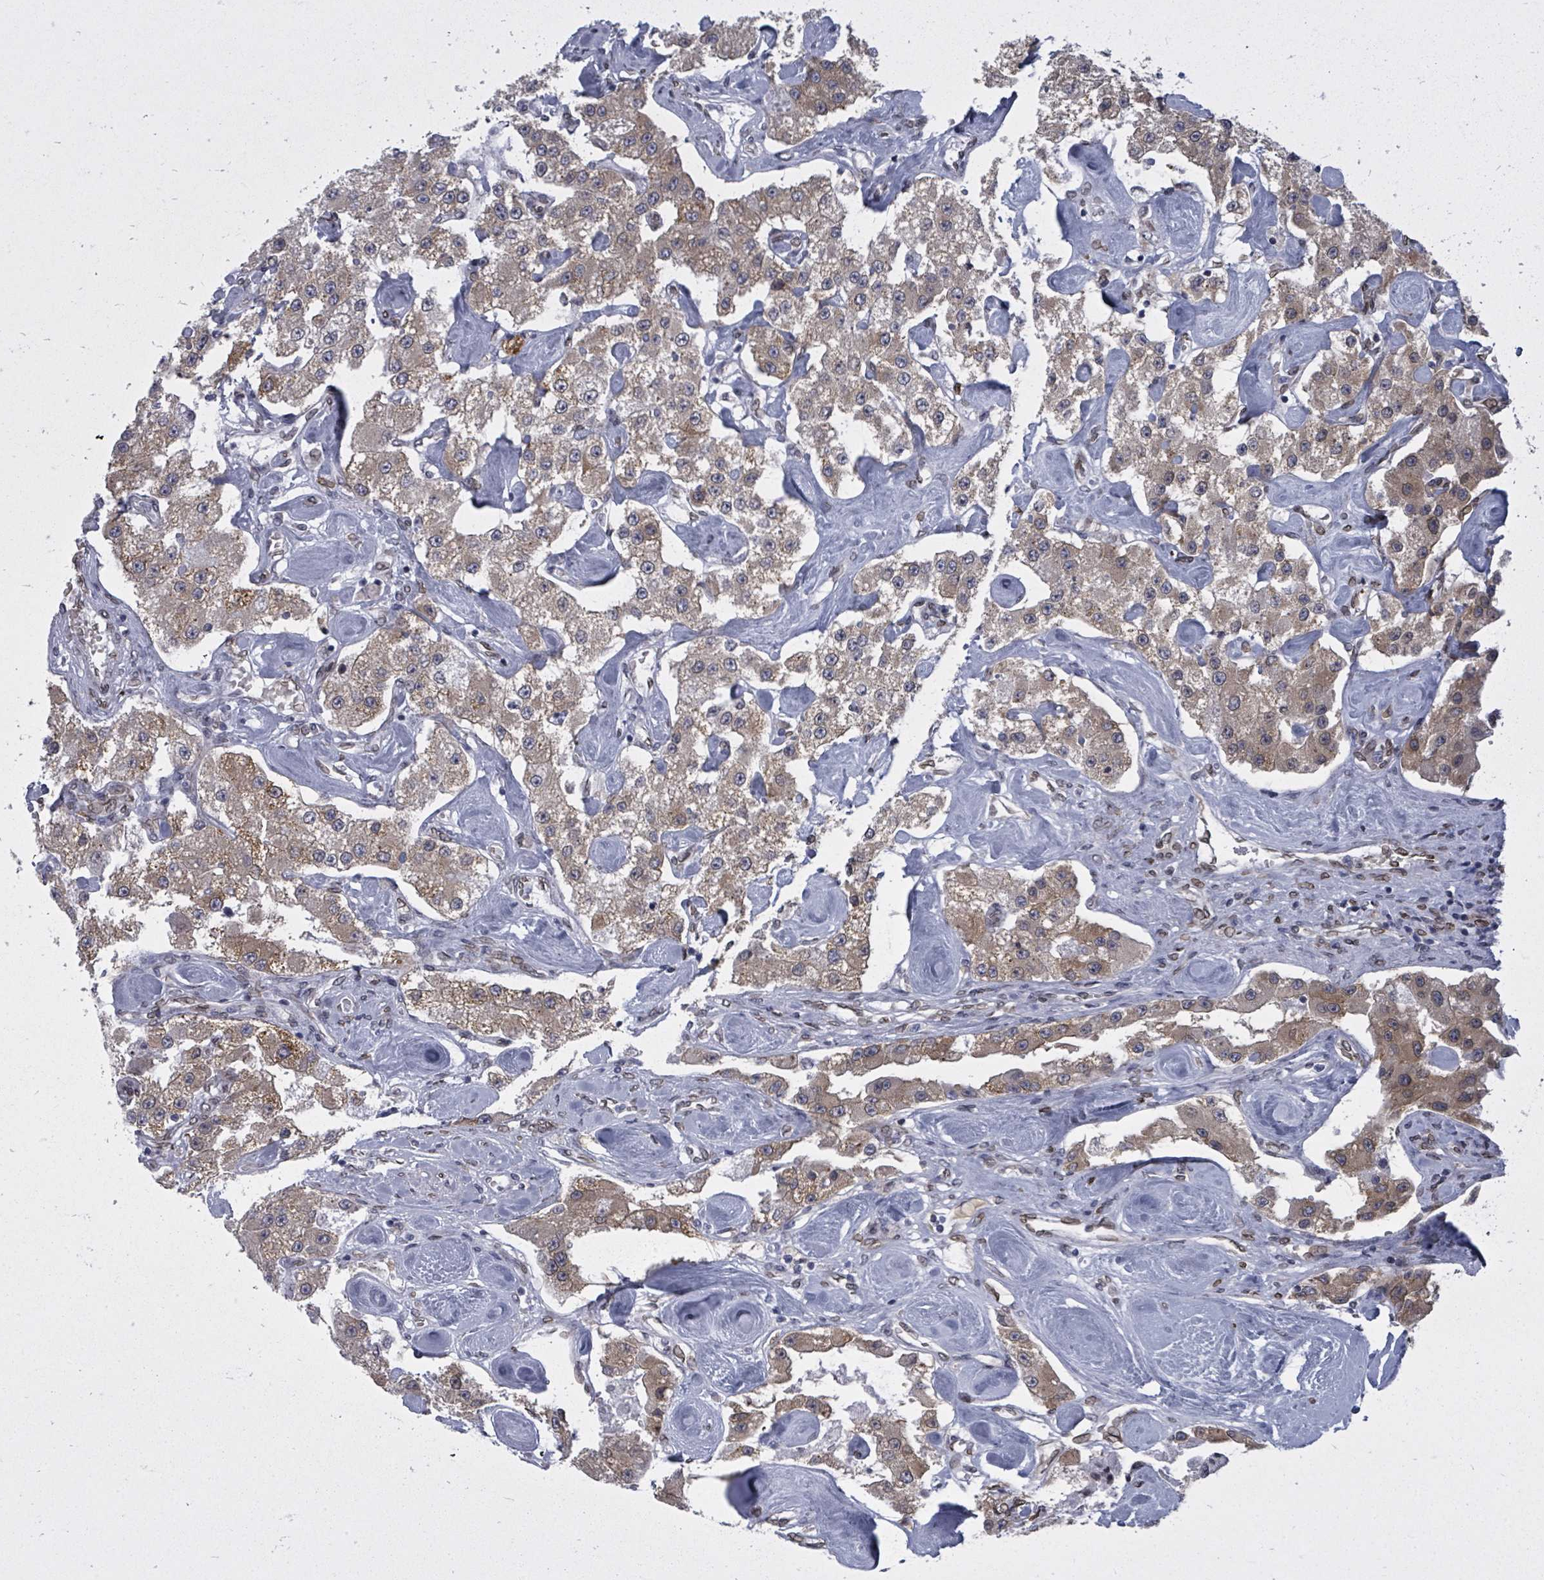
{"staining": {"intensity": "weak", "quantity": ">75%", "location": "cytoplasmic/membranous"}, "tissue": "carcinoid", "cell_type": "Tumor cells", "image_type": "cancer", "snomed": [{"axis": "morphology", "description": "Carcinoid, malignant, NOS"}, {"axis": "topography", "description": "Pancreas"}], "caption": "Weak cytoplasmic/membranous protein positivity is seen in about >75% of tumor cells in malignant carcinoid.", "gene": "ARFGAP1", "patient": {"sex": "male", "age": 41}}